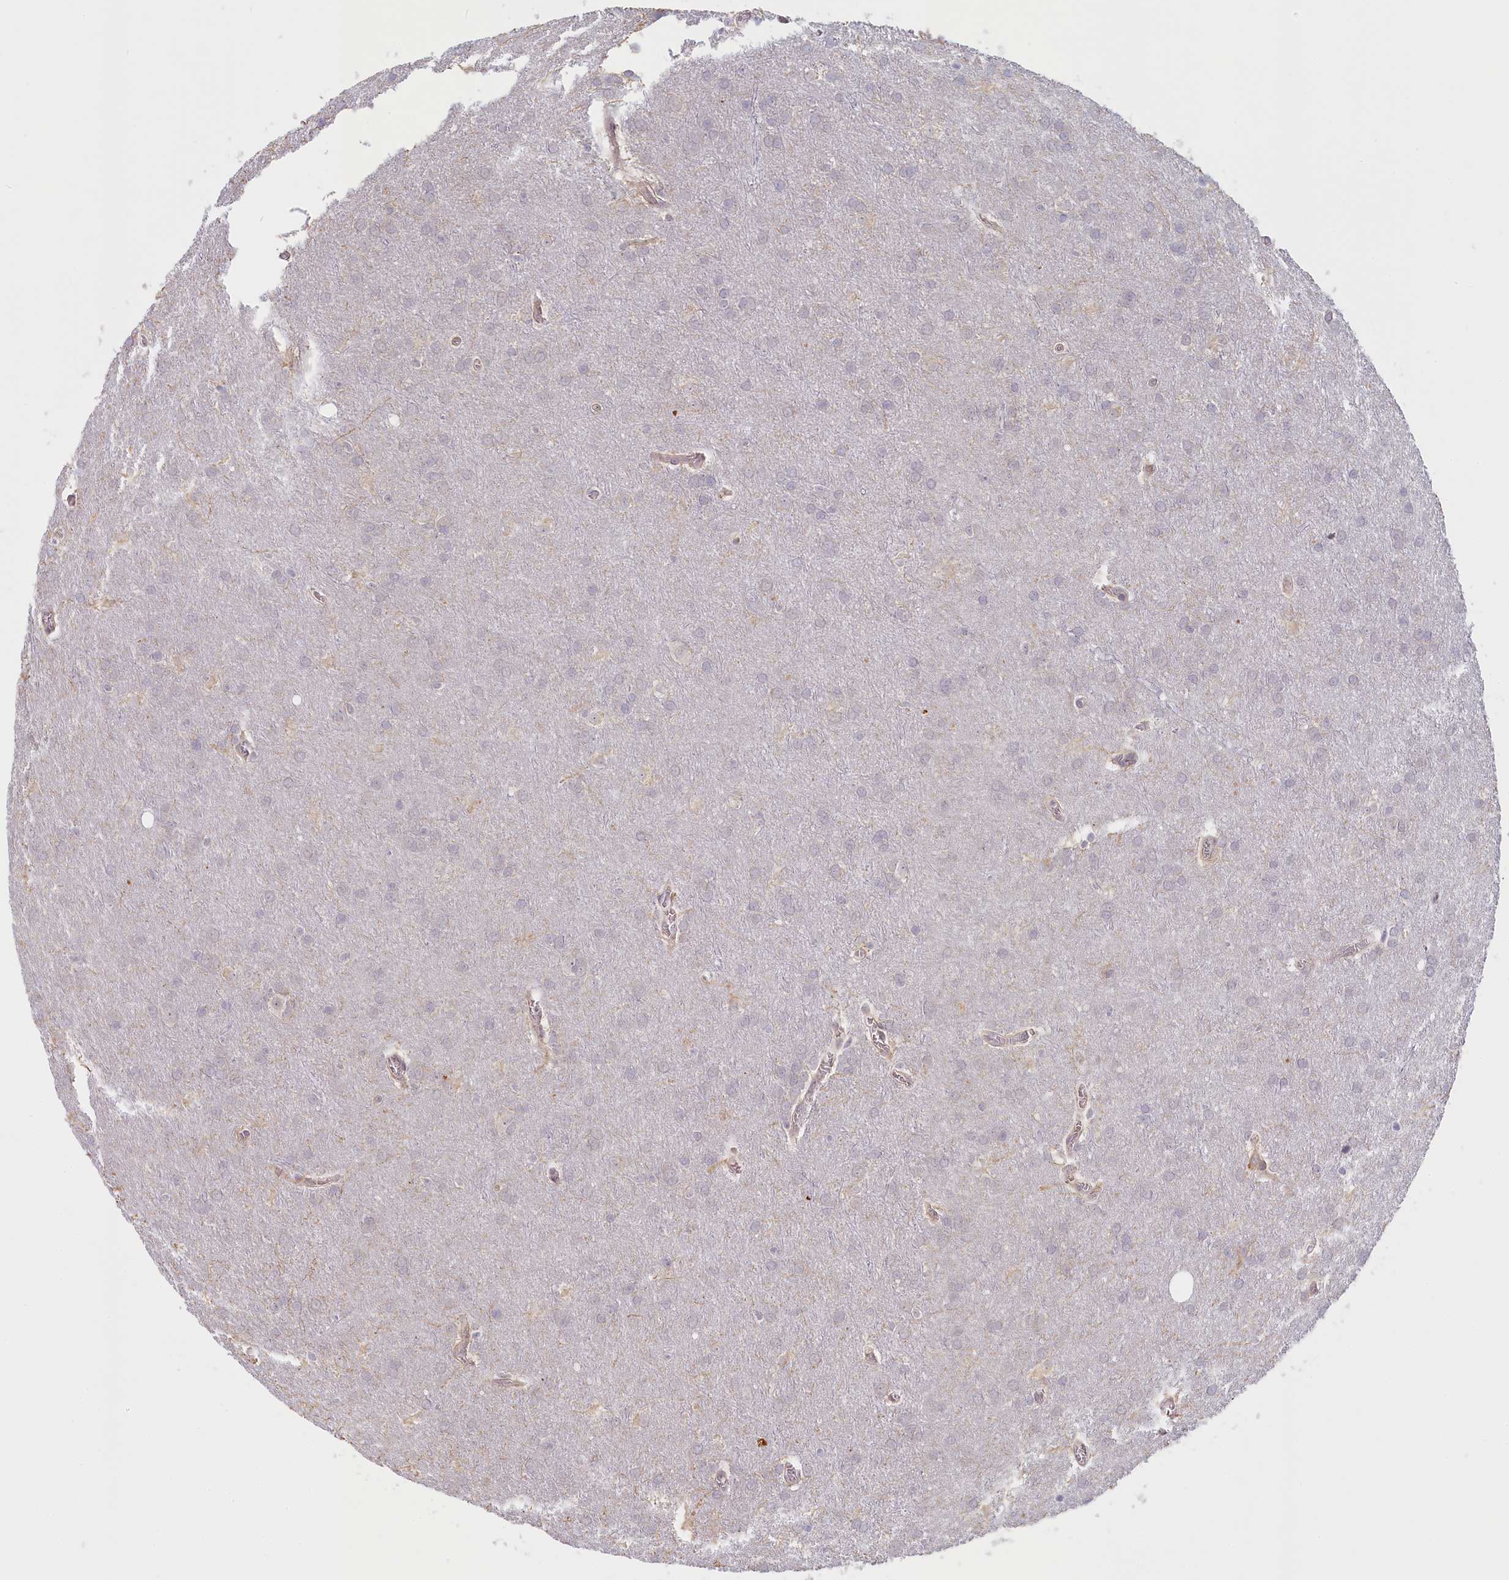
{"staining": {"intensity": "negative", "quantity": "none", "location": "none"}, "tissue": "glioma", "cell_type": "Tumor cells", "image_type": "cancer", "snomed": [{"axis": "morphology", "description": "Glioma, malignant, Low grade"}, {"axis": "topography", "description": "Brain"}], "caption": "Glioma was stained to show a protein in brown. There is no significant expression in tumor cells.", "gene": "C19orf44", "patient": {"sex": "female", "age": 32}}